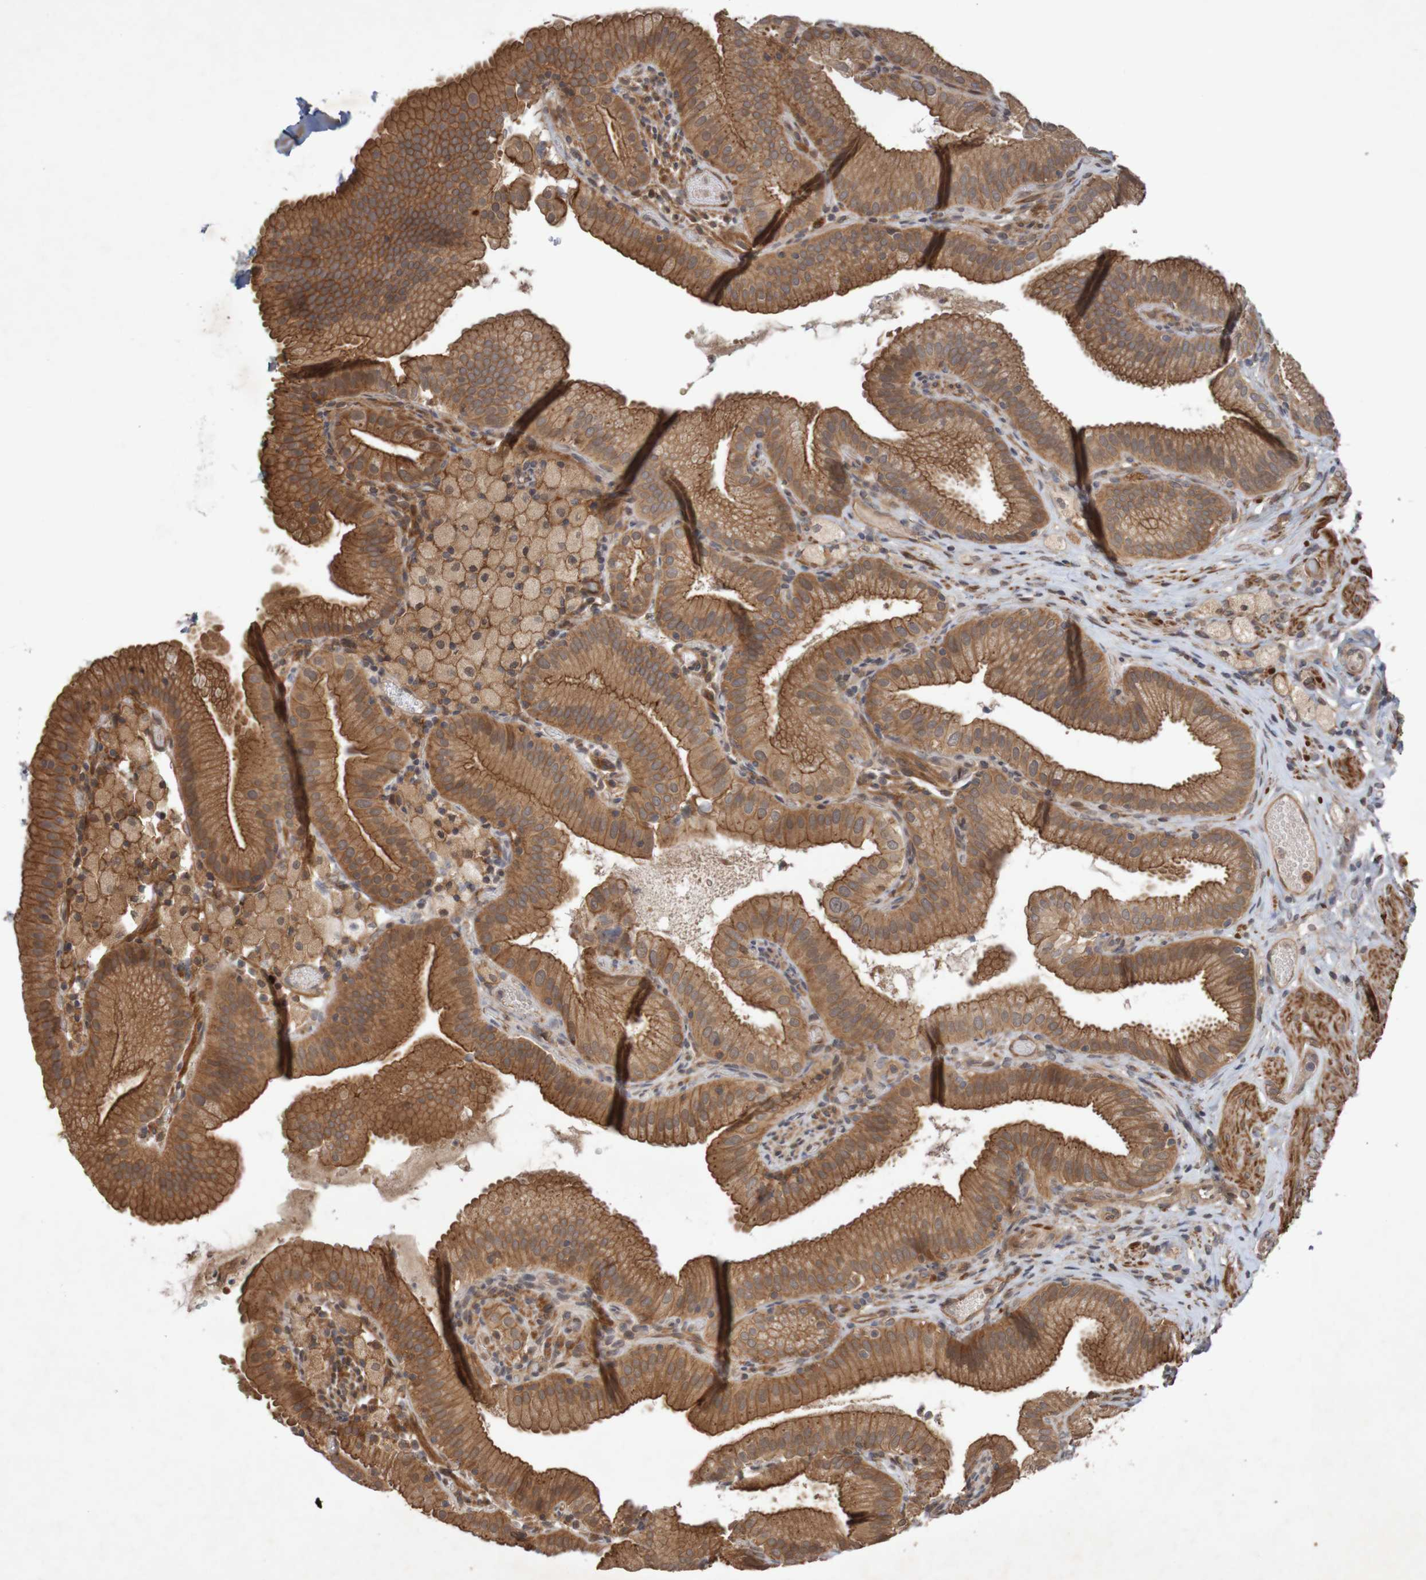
{"staining": {"intensity": "strong", "quantity": ">75%", "location": "cytoplasmic/membranous"}, "tissue": "gallbladder", "cell_type": "Glandular cells", "image_type": "normal", "snomed": [{"axis": "morphology", "description": "Normal tissue, NOS"}, {"axis": "topography", "description": "Gallbladder"}], "caption": "A photomicrograph of human gallbladder stained for a protein demonstrates strong cytoplasmic/membranous brown staining in glandular cells. Nuclei are stained in blue.", "gene": "ARHGEF11", "patient": {"sex": "male", "age": 54}}